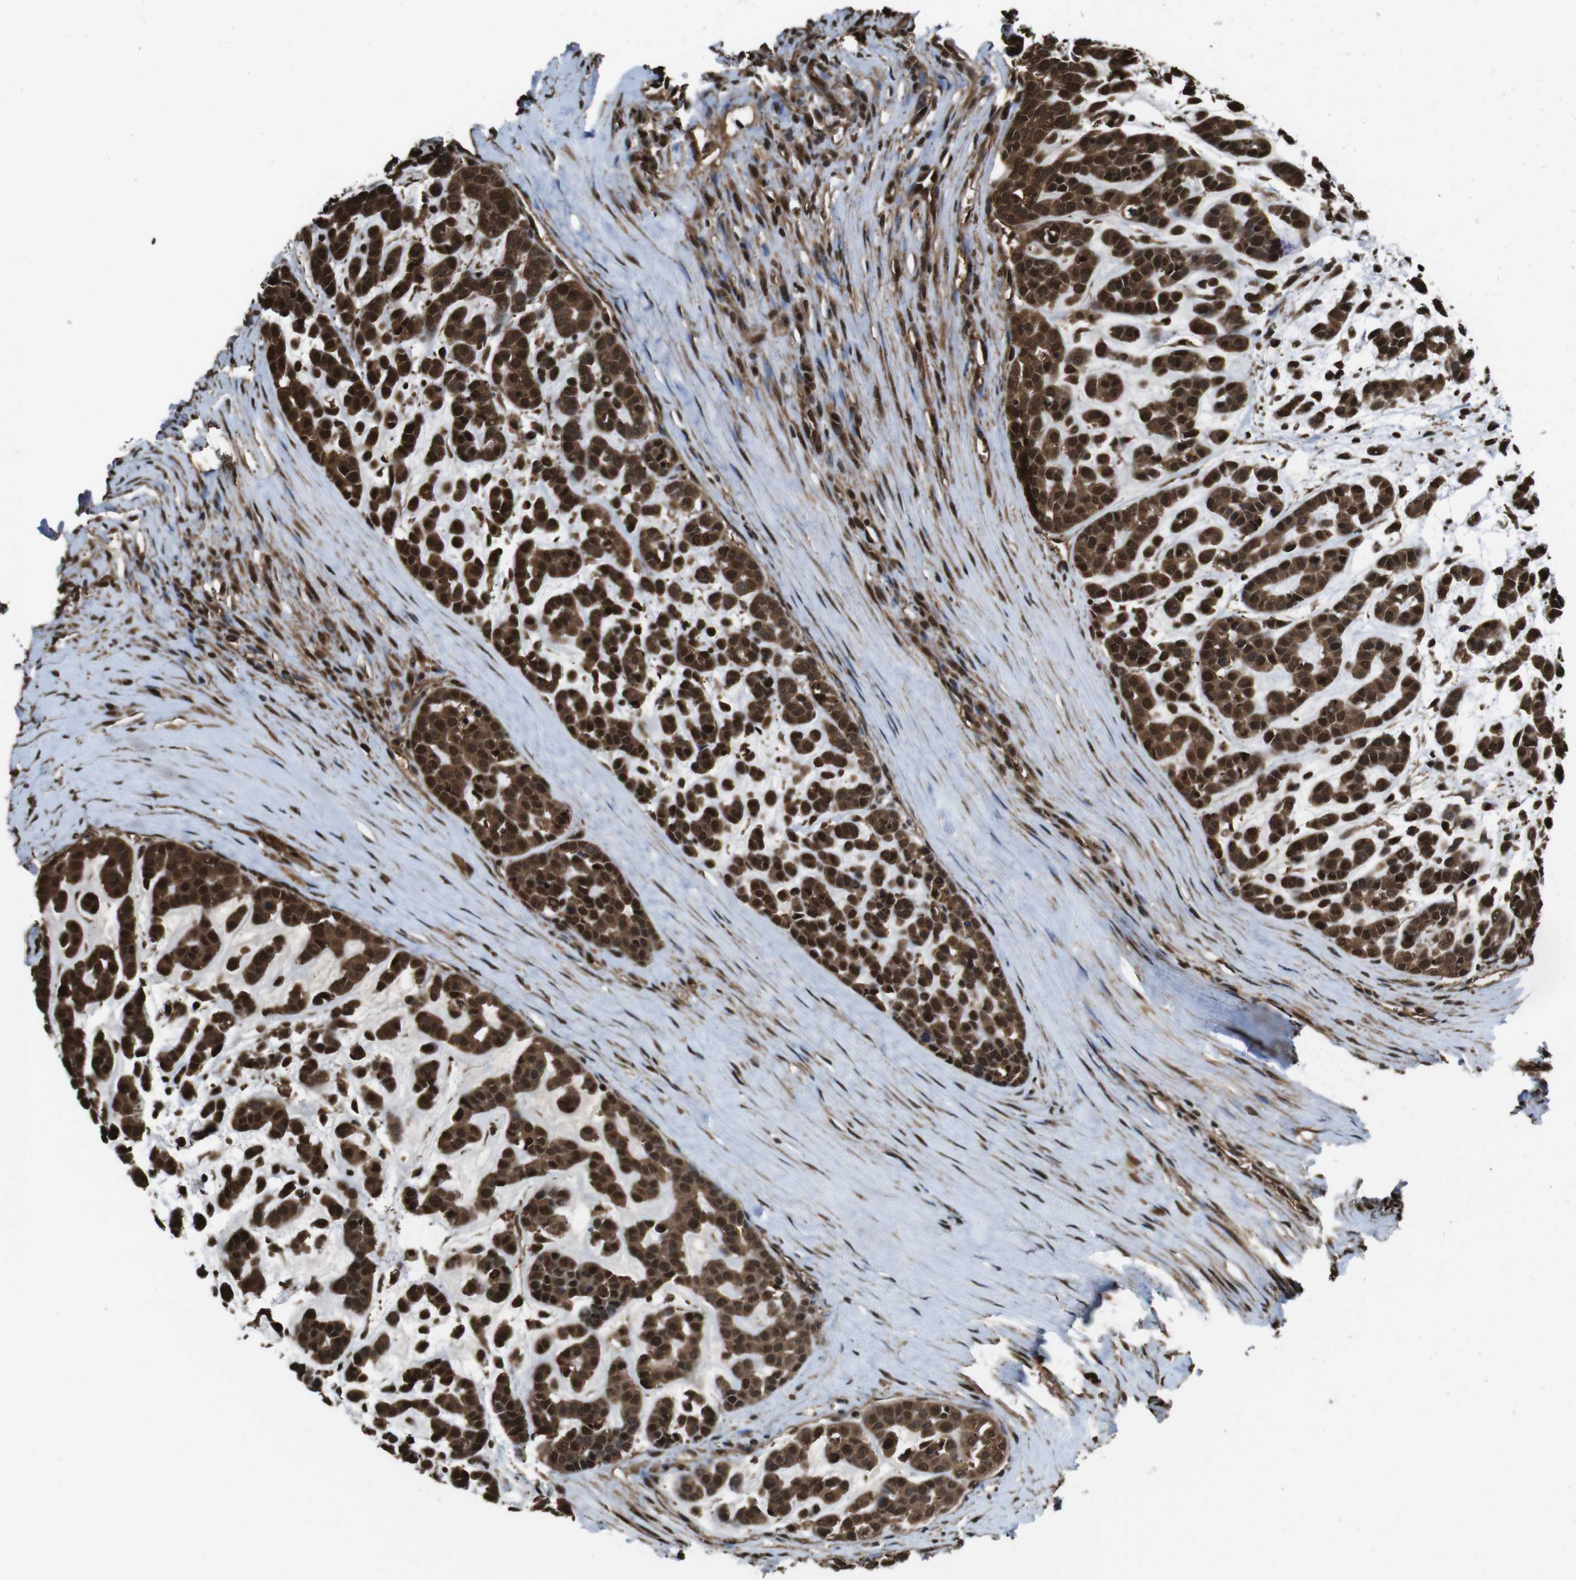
{"staining": {"intensity": "strong", "quantity": ">75%", "location": "cytoplasmic/membranous,nuclear"}, "tissue": "head and neck cancer", "cell_type": "Tumor cells", "image_type": "cancer", "snomed": [{"axis": "morphology", "description": "Adenocarcinoma, NOS"}, {"axis": "morphology", "description": "Adenoma, NOS"}, {"axis": "topography", "description": "Head-Neck"}], "caption": "A histopathology image of human head and neck adenocarcinoma stained for a protein displays strong cytoplasmic/membranous and nuclear brown staining in tumor cells. The staining is performed using DAB (3,3'-diaminobenzidine) brown chromogen to label protein expression. The nuclei are counter-stained blue using hematoxylin.", "gene": "VCP", "patient": {"sex": "female", "age": 55}}